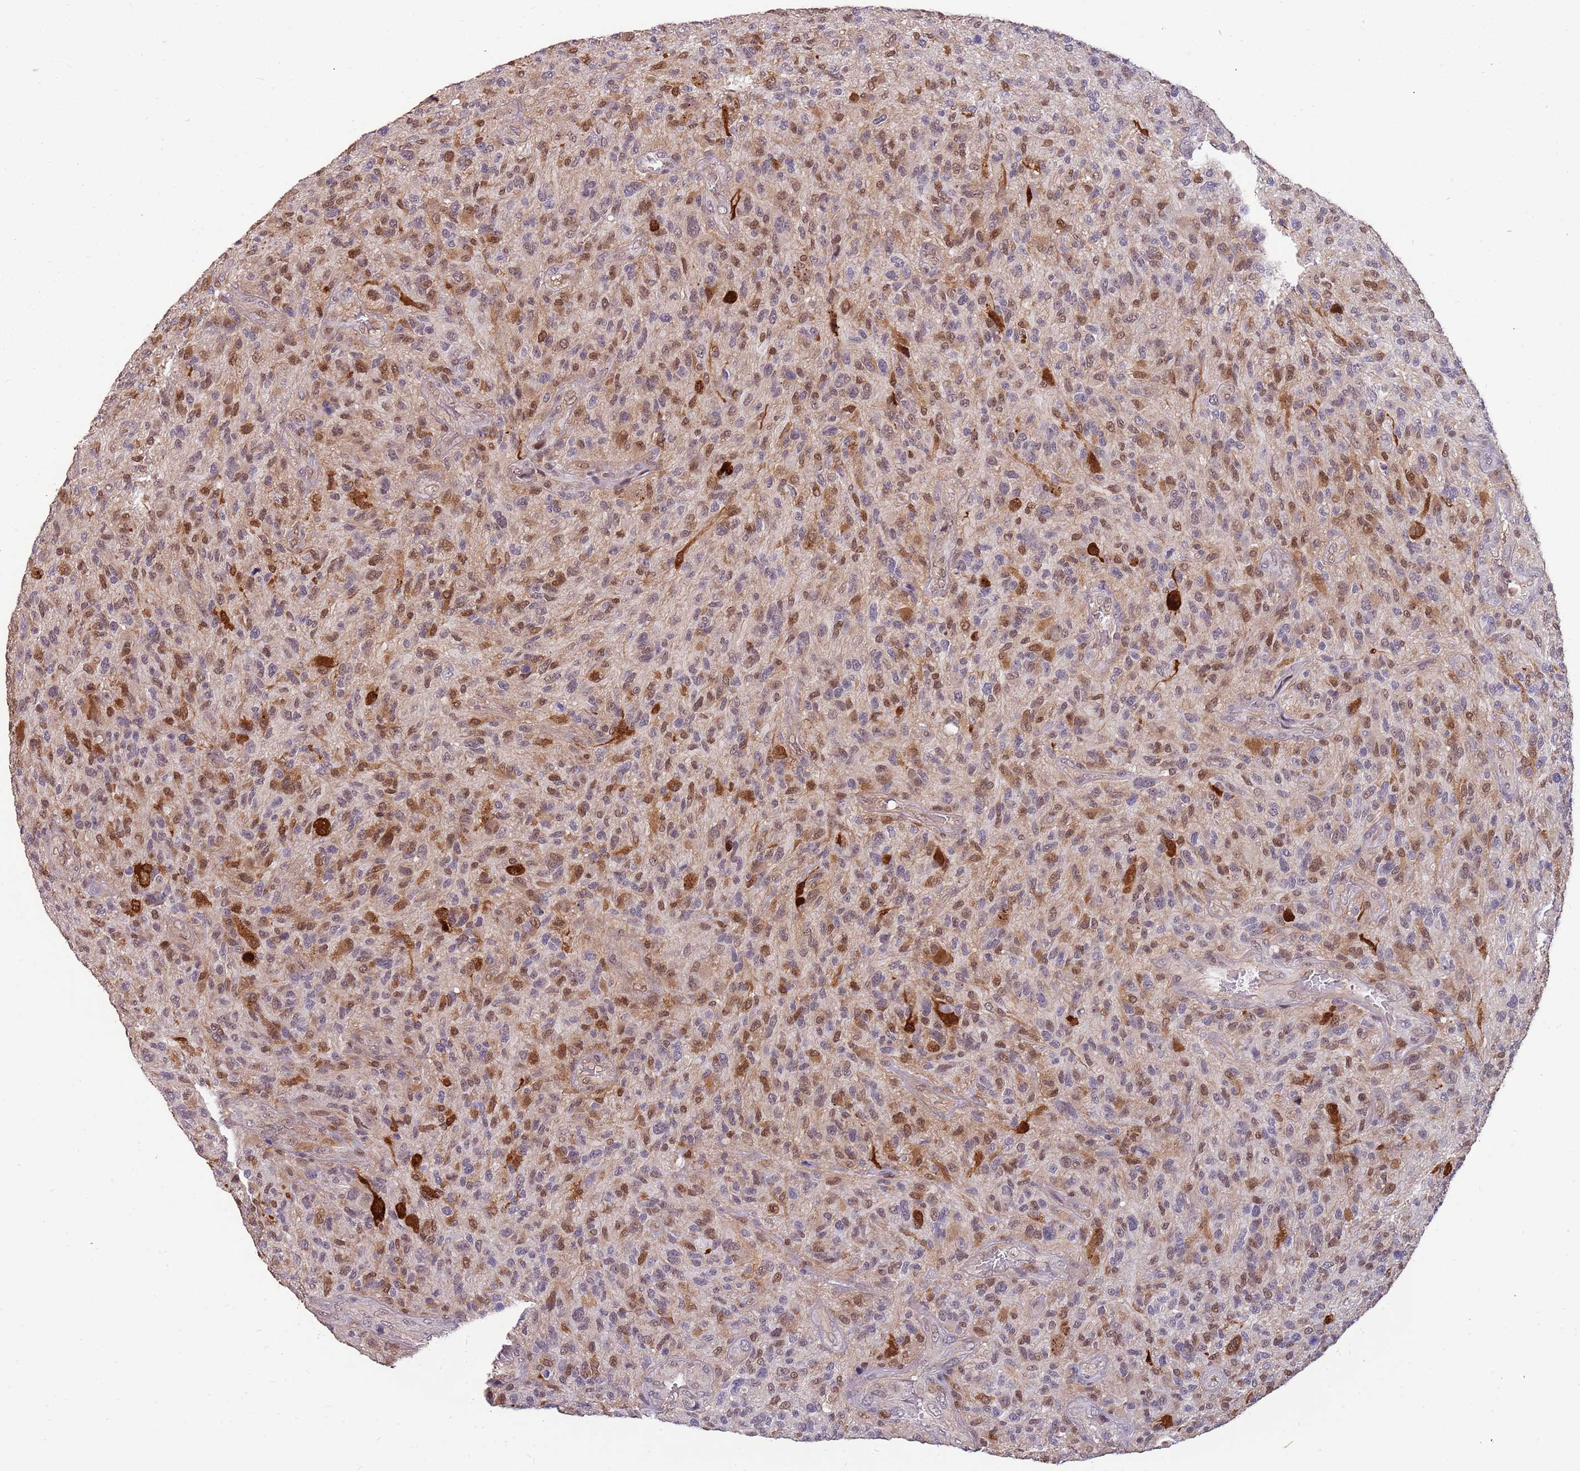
{"staining": {"intensity": "moderate", "quantity": "25%-75%", "location": "nuclear"}, "tissue": "glioma", "cell_type": "Tumor cells", "image_type": "cancer", "snomed": [{"axis": "morphology", "description": "Glioma, malignant, High grade"}, {"axis": "topography", "description": "Brain"}], "caption": "Moderate nuclear expression for a protein is identified in about 25%-75% of tumor cells of high-grade glioma (malignant) using IHC.", "gene": "GBP2", "patient": {"sex": "male", "age": 47}}